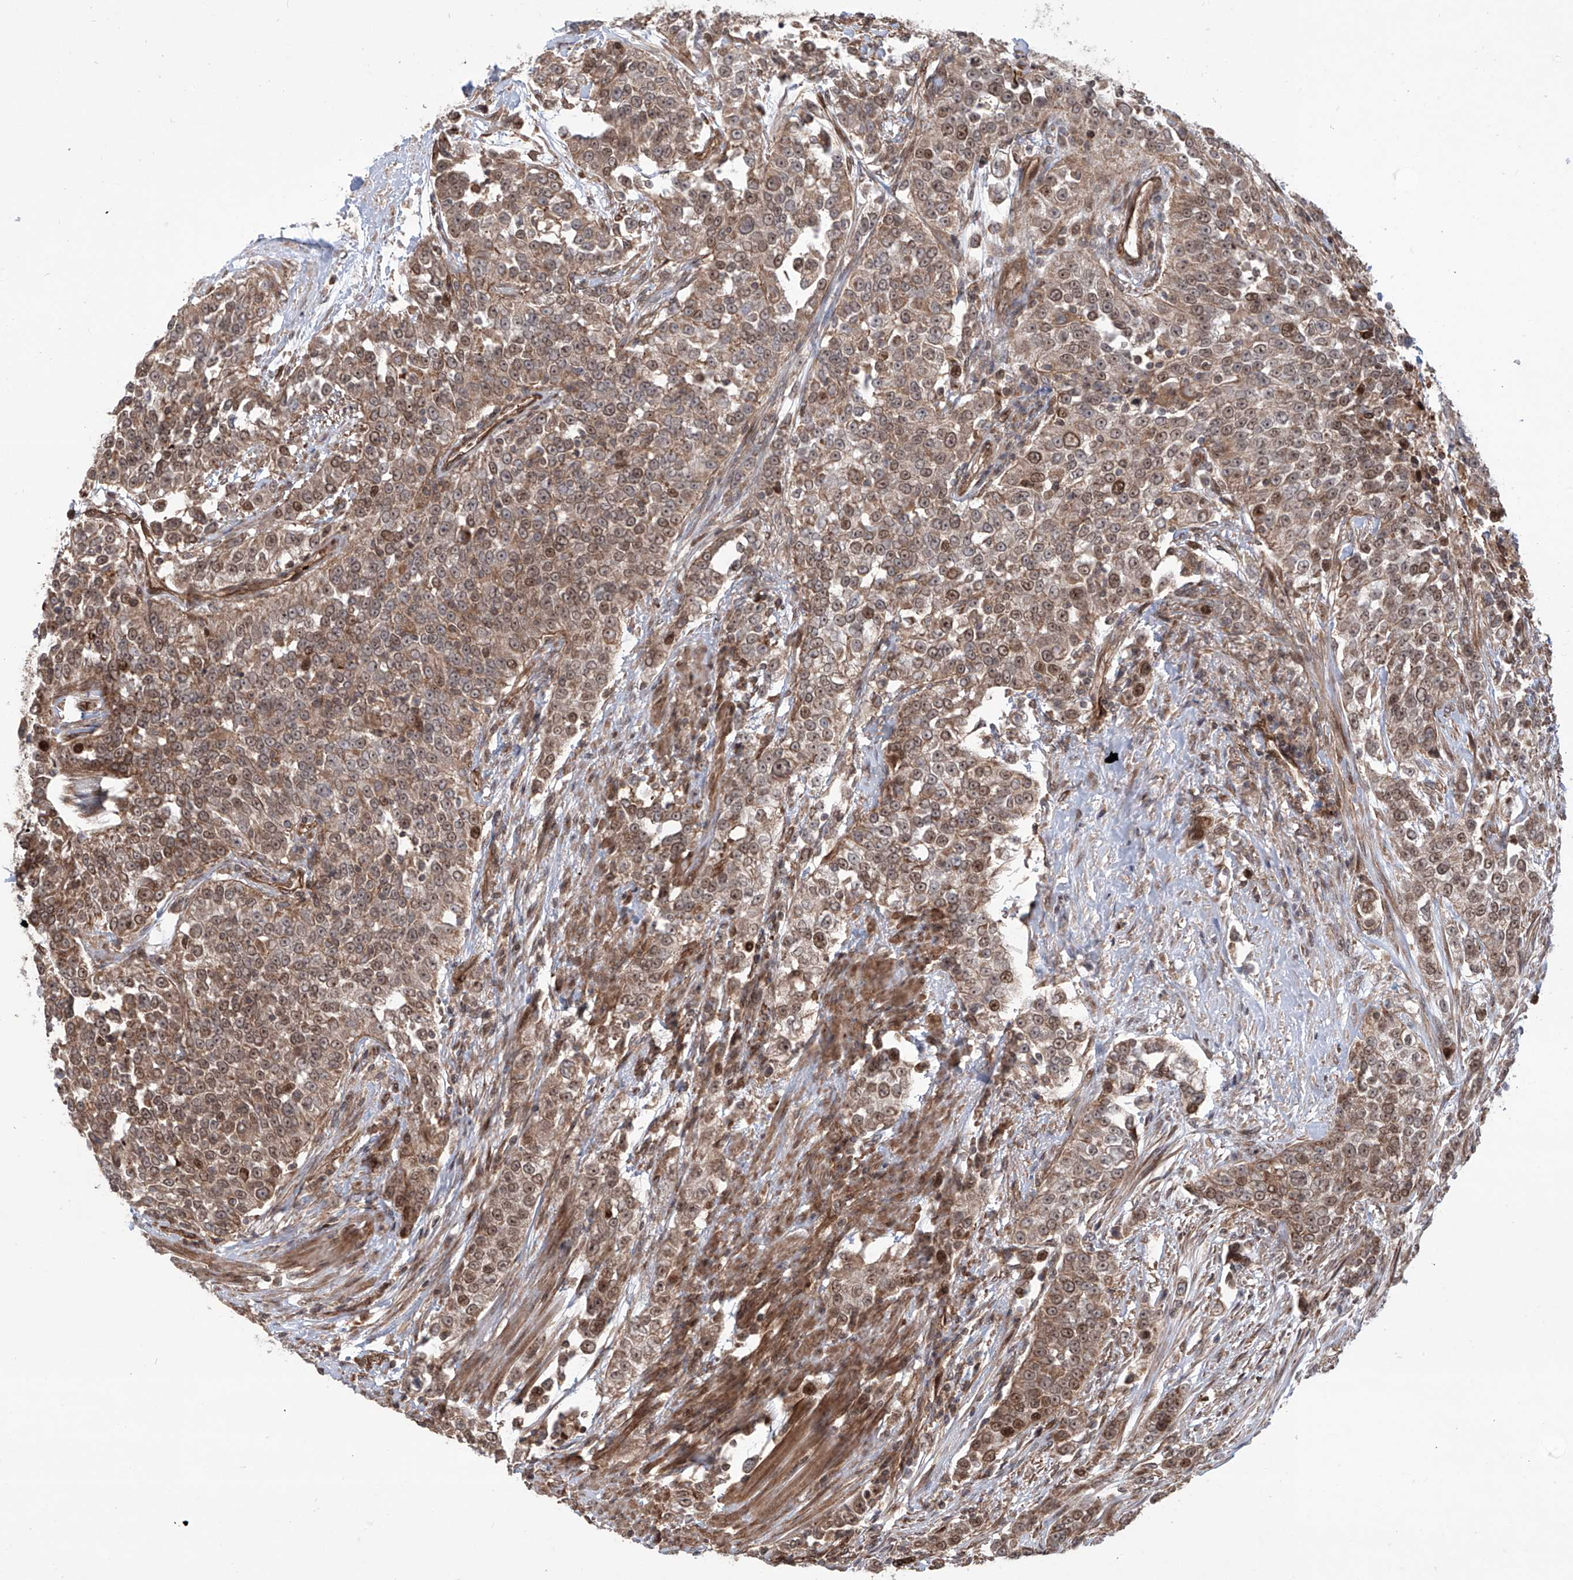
{"staining": {"intensity": "moderate", "quantity": ">75%", "location": "cytoplasmic/membranous,nuclear"}, "tissue": "urothelial cancer", "cell_type": "Tumor cells", "image_type": "cancer", "snomed": [{"axis": "morphology", "description": "Urothelial carcinoma, High grade"}, {"axis": "topography", "description": "Urinary bladder"}], "caption": "This is a micrograph of immunohistochemistry staining of high-grade urothelial carcinoma, which shows moderate staining in the cytoplasmic/membranous and nuclear of tumor cells.", "gene": "APAF1", "patient": {"sex": "female", "age": 80}}